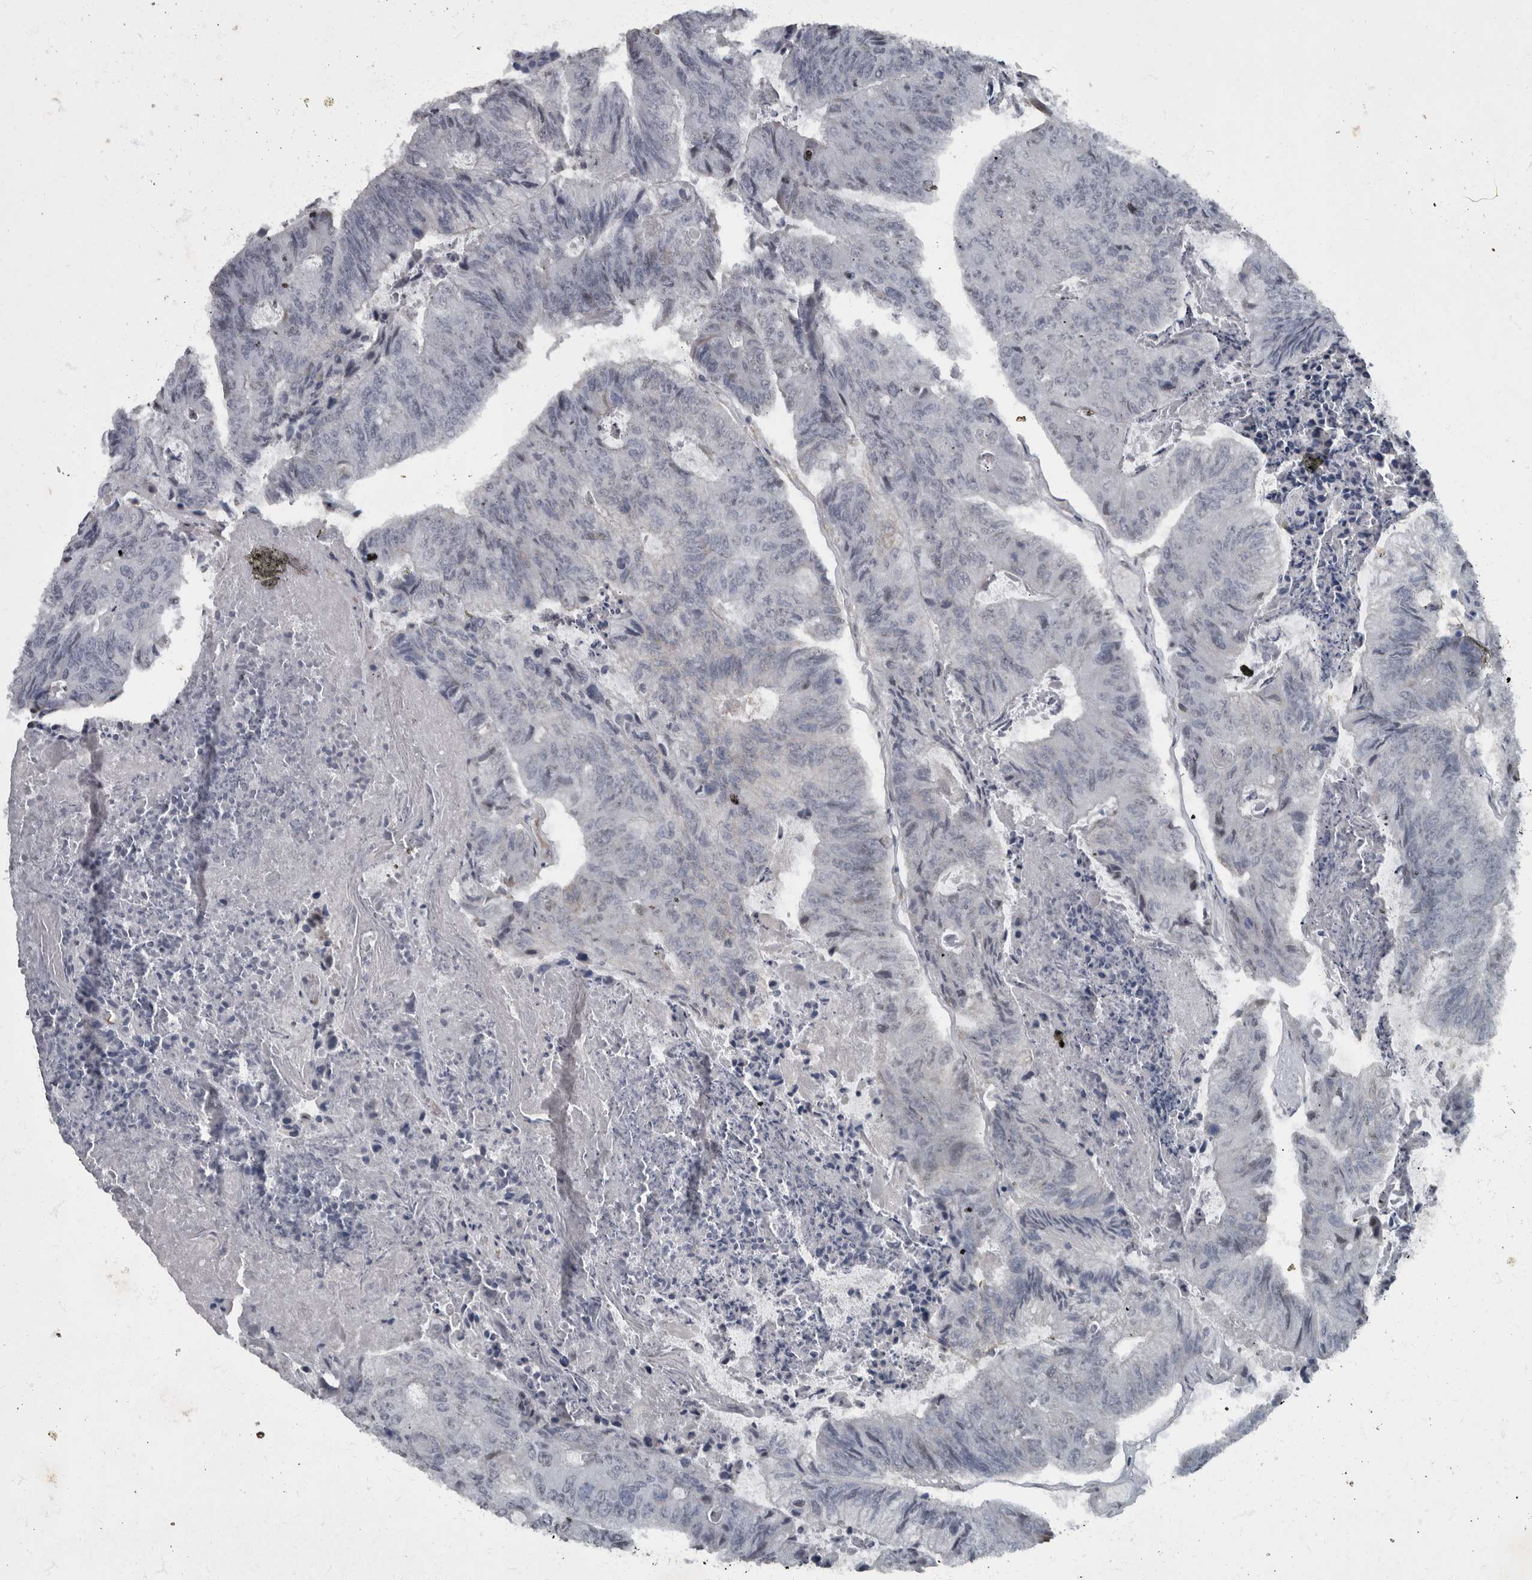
{"staining": {"intensity": "negative", "quantity": "none", "location": "none"}, "tissue": "colorectal cancer", "cell_type": "Tumor cells", "image_type": "cancer", "snomed": [{"axis": "morphology", "description": "Adenocarcinoma, NOS"}, {"axis": "topography", "description": "Colon"}], "caption": "IHC of colorectal cancer (adenocarcinoma) reveals no expression in tumor cells.", "gene": "WDR33", "patient": {"sex": "female", "age": 67}}